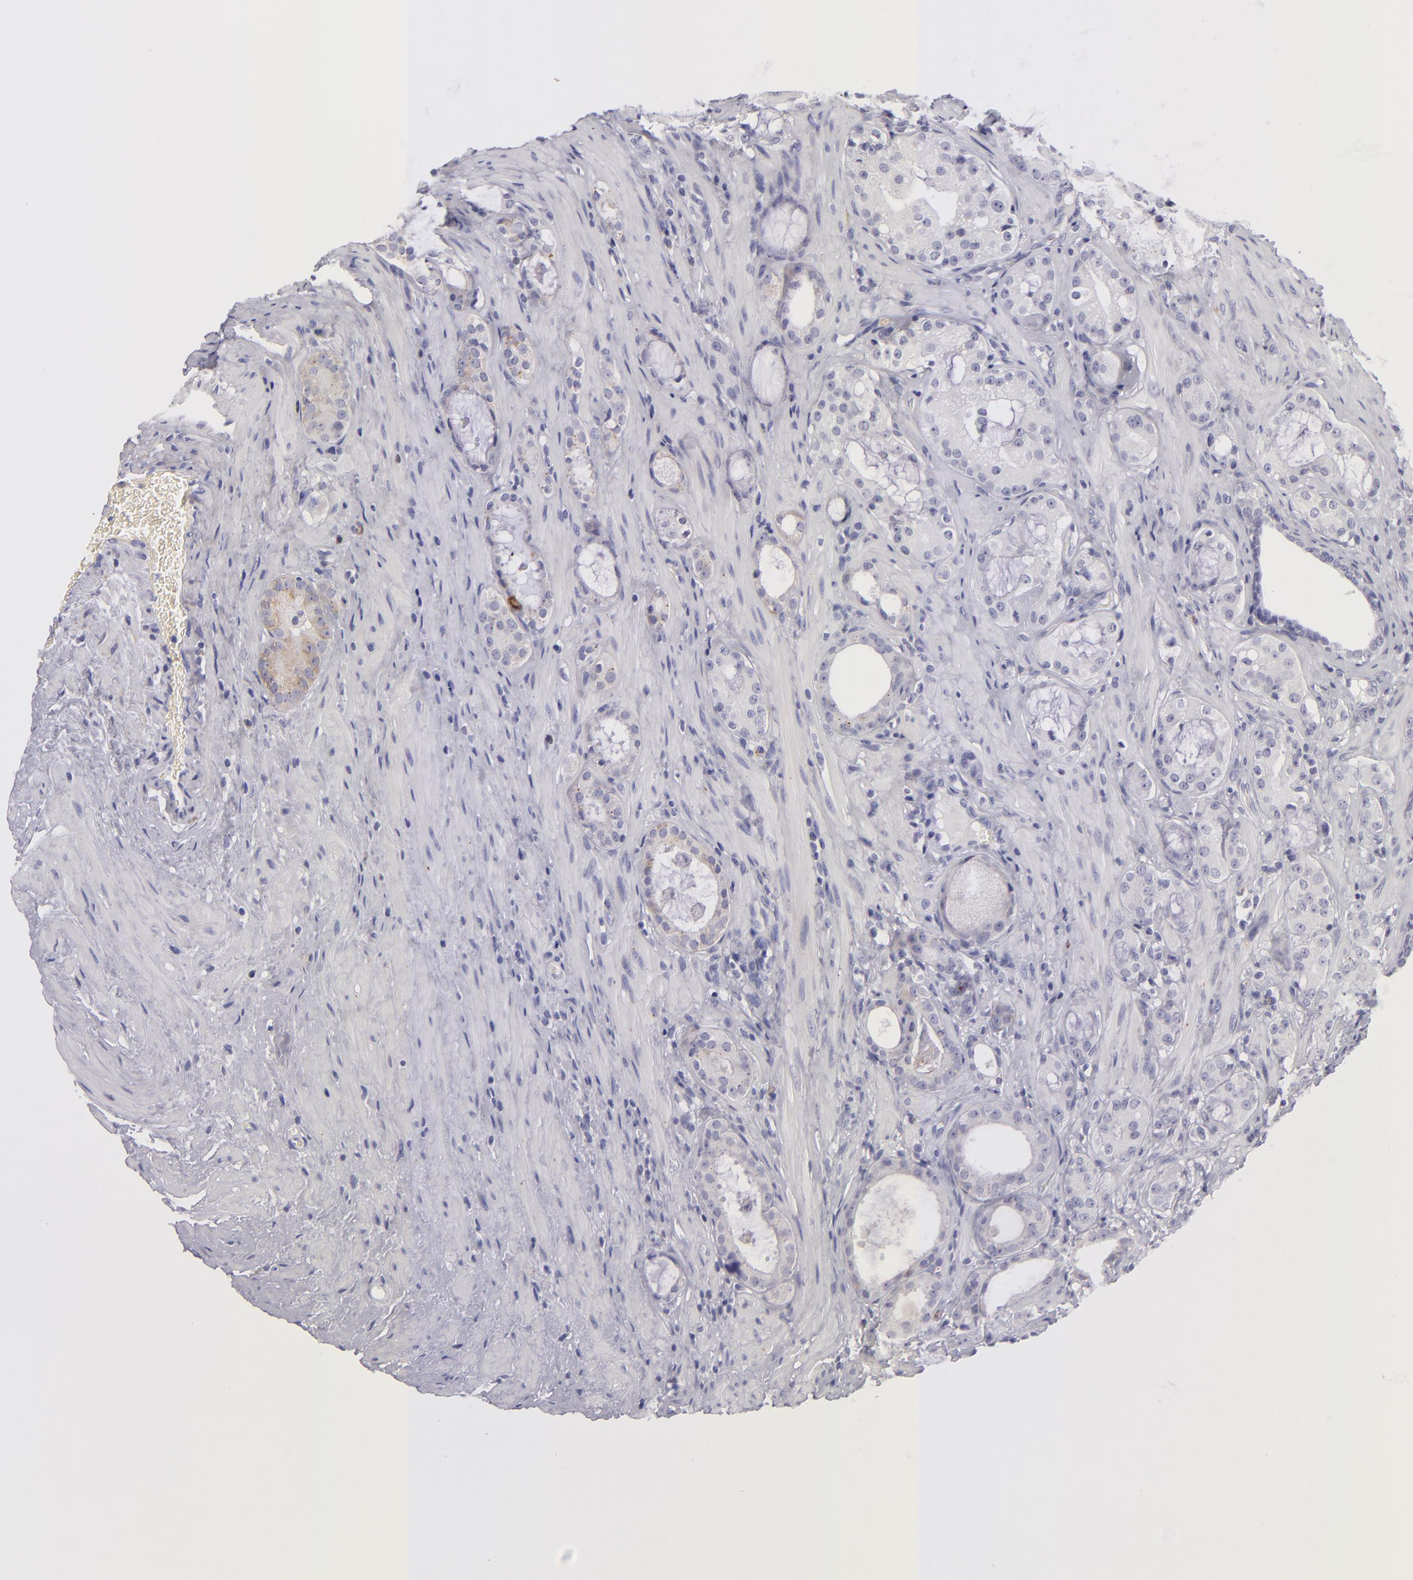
{"staining": {"intensity": "negative", "quantity": "none", "location": "none"}, "tissue": "prostate cancer", "cell_type": "Tumor cells", "image_type": "cancer", "snomed": [{"axis": "morphology", "description": "Adenocarcinoma, Medium grade"}, {"axis": "topography", "description": "Prostate"}], "caption": "DAB (3,3'-diaminobenzidine) immunohistochemical staining of prostate medium-grade adenocarcinoma shows no significant positivity in tumor cells.", "gene": "TNNC1", "patient": {"sex": "male", "age": 73}}